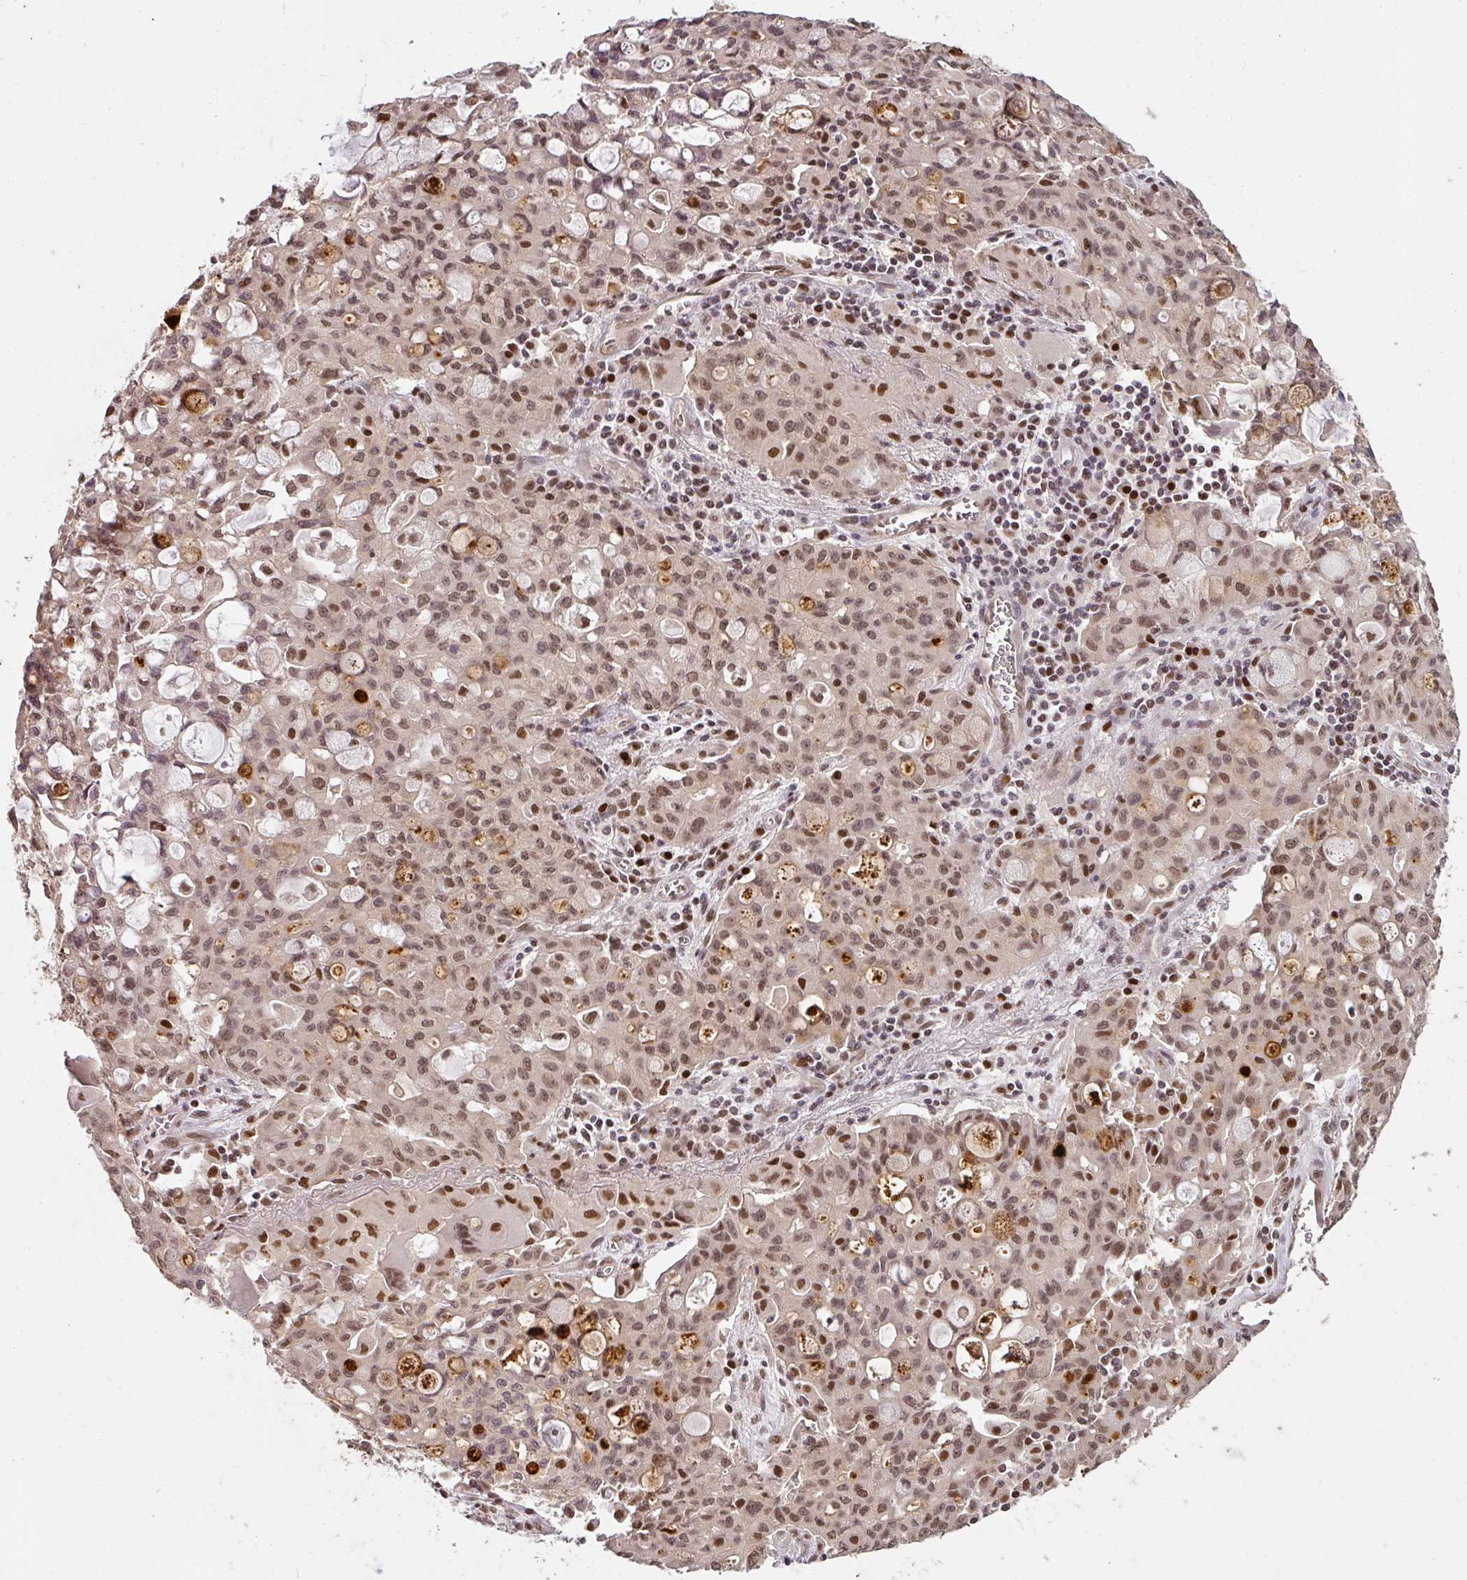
{"staining": {"intensity": "moderate", "quantity": ">75%", "location": "nuclear"}, "tissue": "lung cancer", "cell_type": "Tumor cells", "image_type": "cancer", "snomed": [{"axis": "morphology", "description": "Adenocarcinoma, NOS"}, {"axis": "topography", "description": "Lung"}], "caption": "An immunohistochemistry photomicrograph of tumor tissue is shown. Protein staining in brown labels moderate nuclear positivity in lung cancer within tumor cells. The staining is performed using DAB (3,3'-diaminobenzidine) brown chromogen to label protein expression. The nuclei are counter-stained blue using hematoxylin.", "gene": "GPRIN2", "patient": {"sex": "female", "age": 44}}